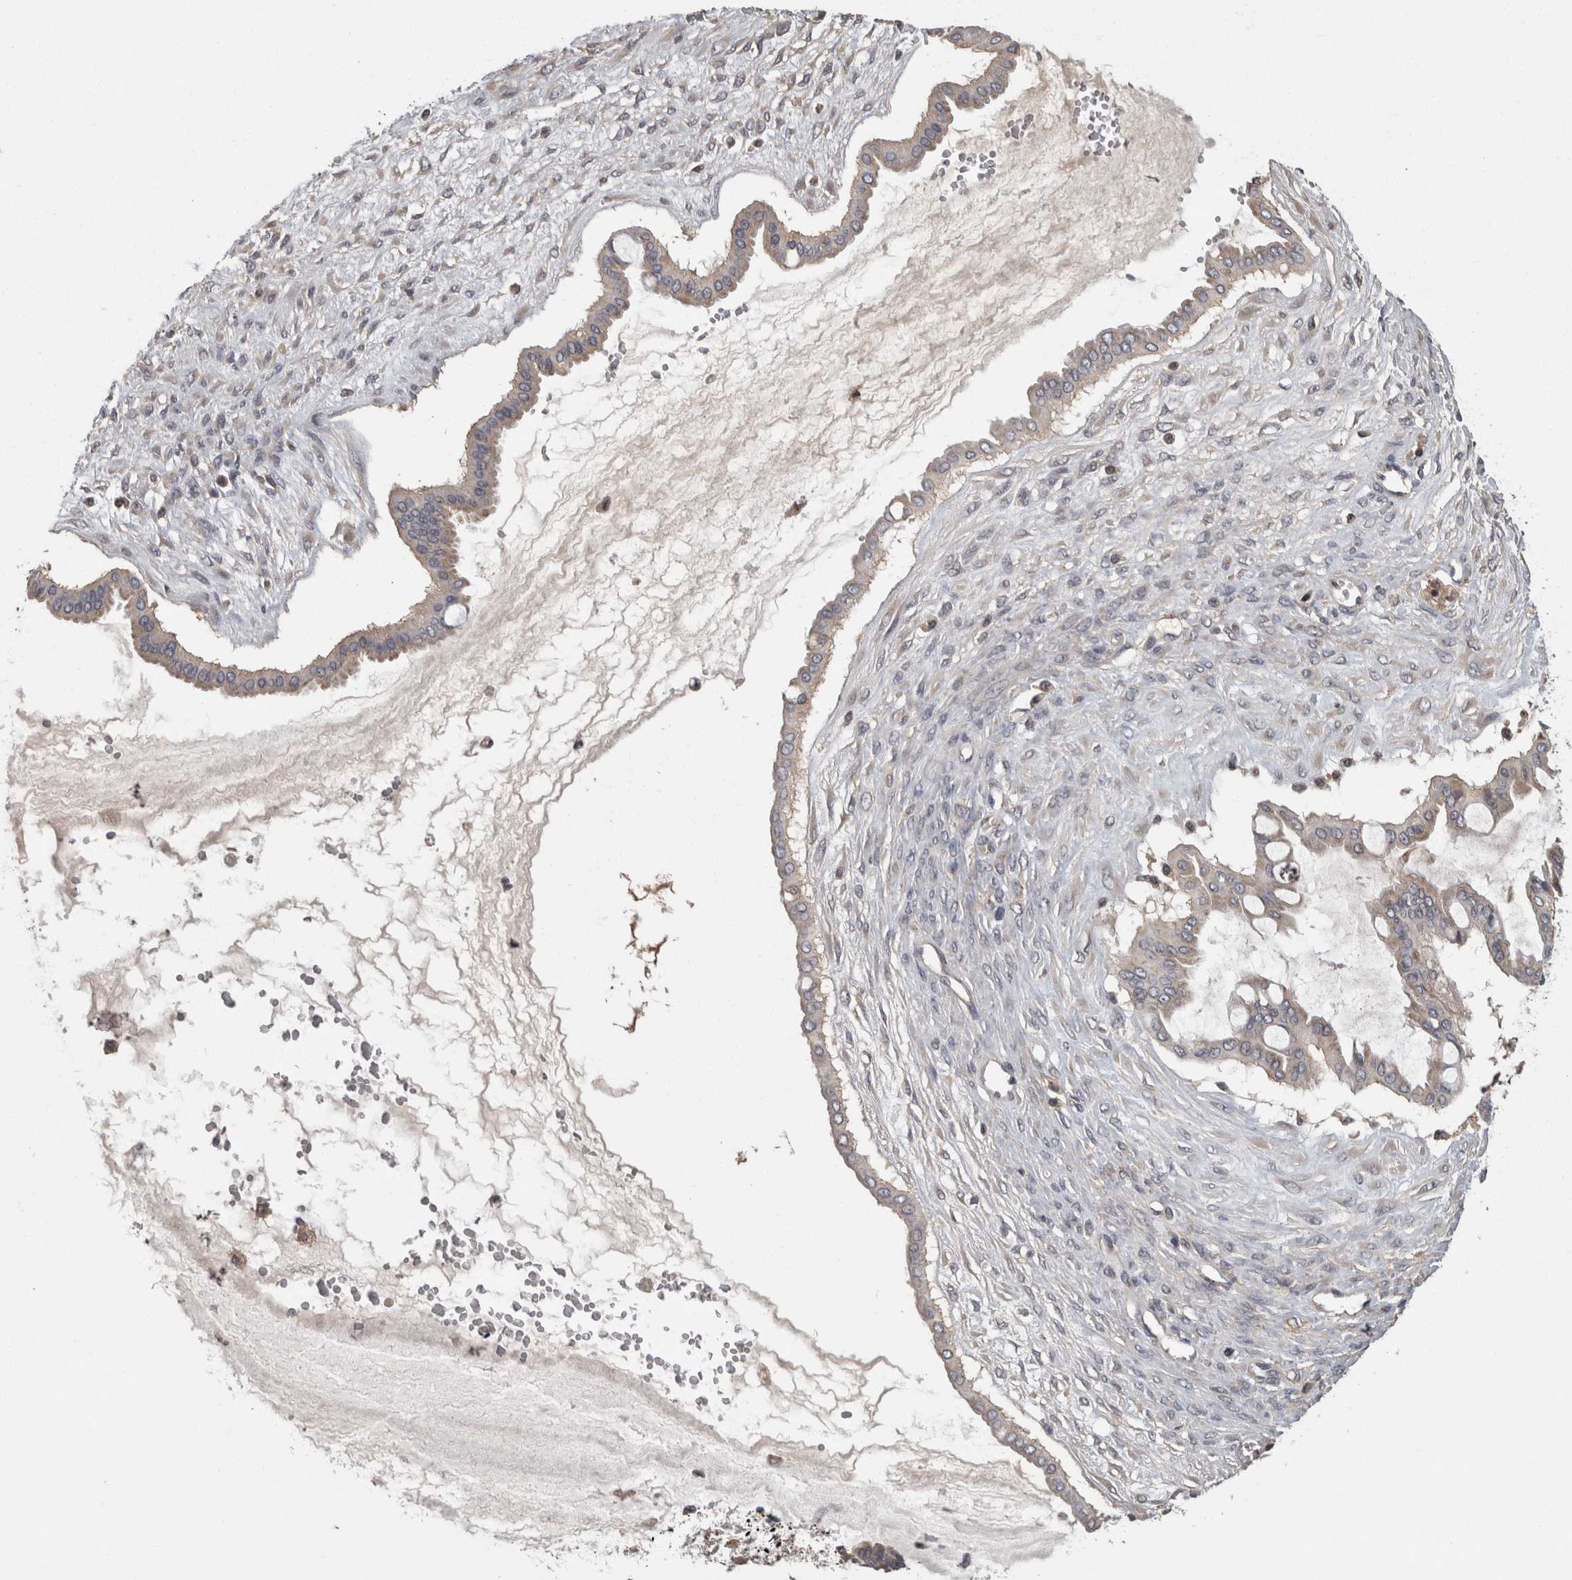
{"staining": {"intensity": "negative", "quantity": "none", "location": "none"}, "tissue": "ovarian cancer", "cell_type": "Tumor cells", "image_type": "cancer", "snomed": [{"axis": "morphology", "description": "Cystadenocarcinoma, mucinous, NOS"}, {"axis": "topography", "description": "Ovary"}], "caption": "DAB immunohistochemical staining of ovarian cancer (mucinous cystadenocarcinoma) displays no significant positivity in tumor cells.", "gene": "PCM1", "patient": {"sex": "female", "age": 73}}